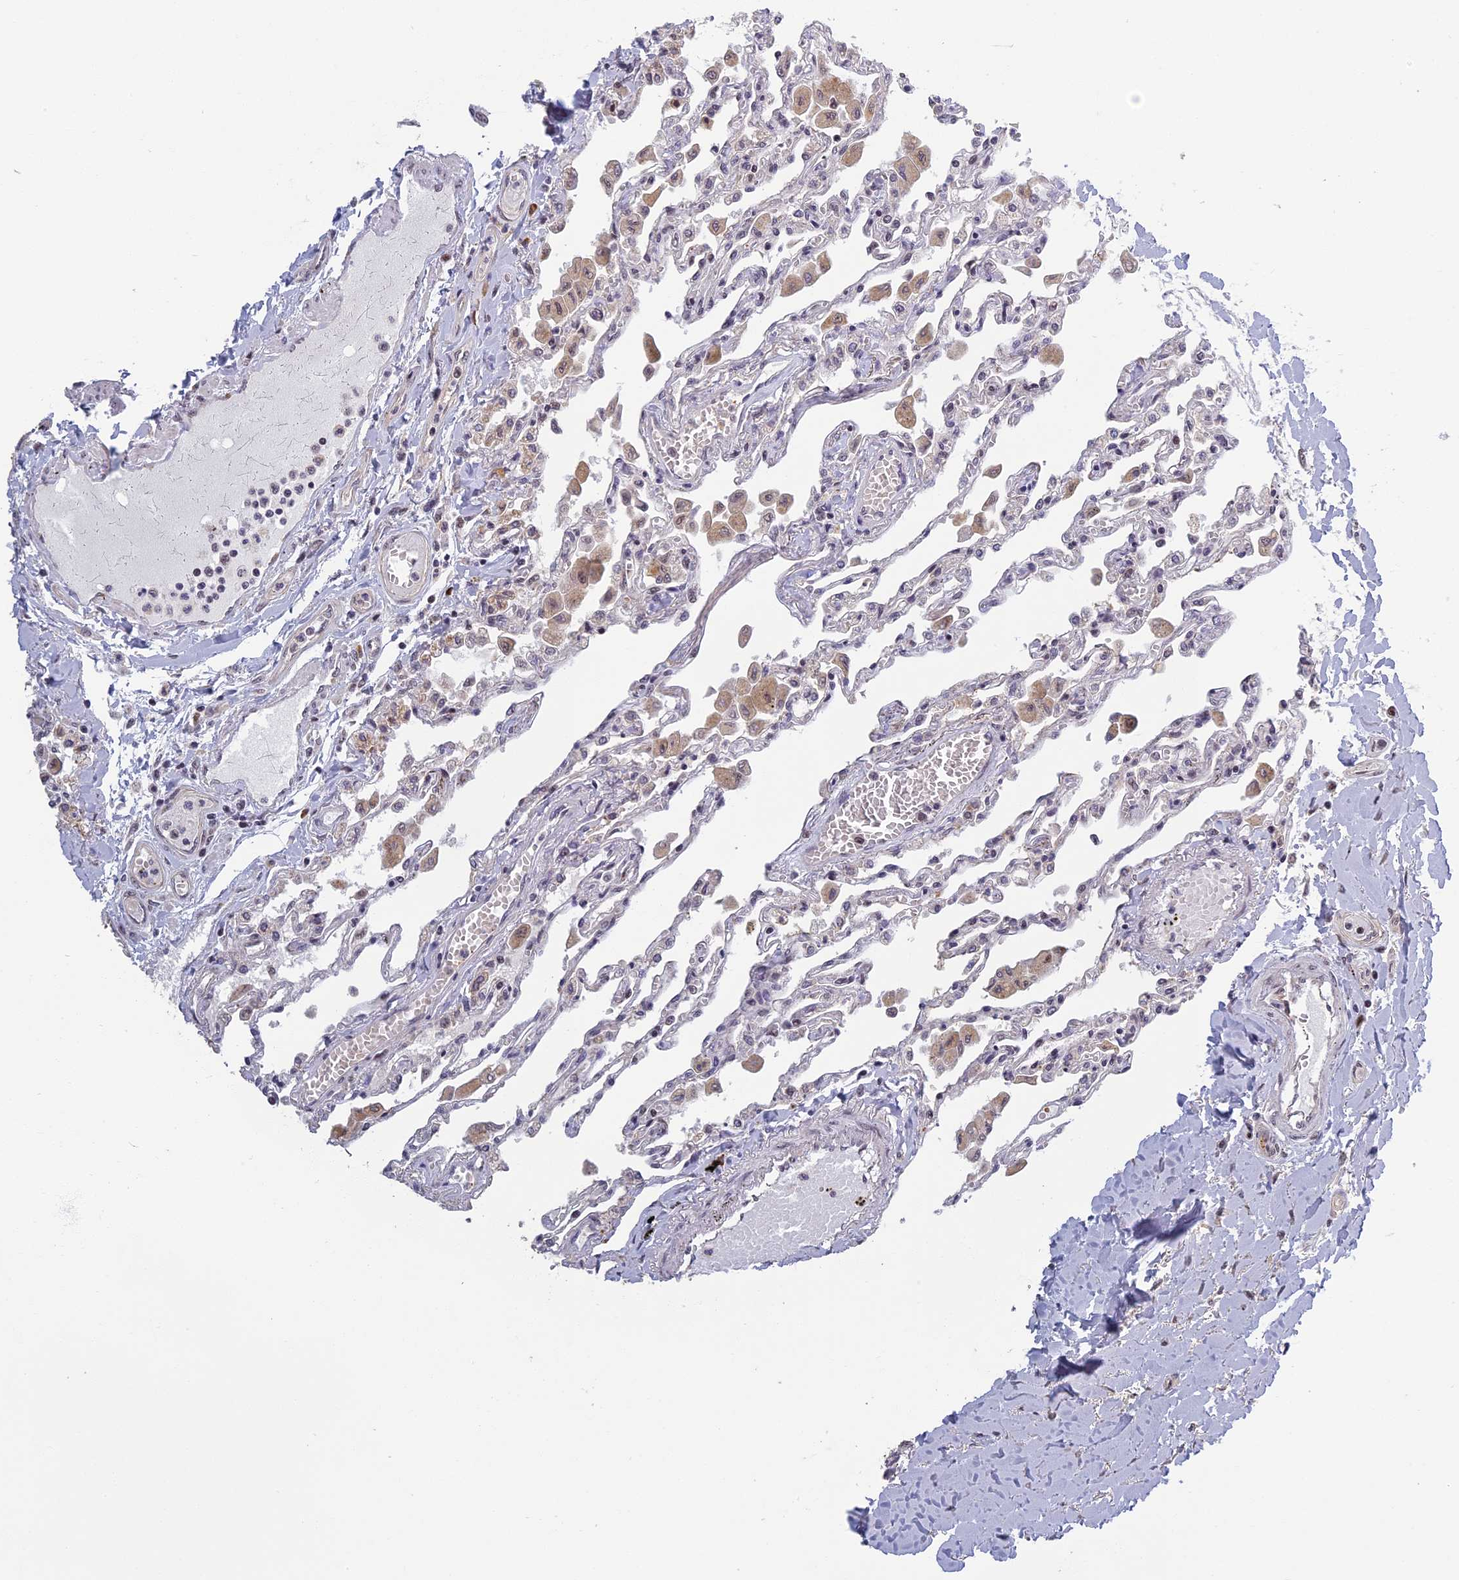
{"staining": {"intensity": "negative", "quantity": "none", "location": "none"}, "tissue": "lung", "cell_type": "Alveolar cells", "image_type": "normal", "snomed": [{"axis": "morphology", "description": "Normal tissue, NOS"}, {"axis": "topography", "description": "Bronchus"}, {"axis": "topography", "description": "Lung"}], "caption": "The immunohistochemistry histopathology image has no significant positivity in alveolar cells of lung.", "gene": "MORF4L1", "patient": {"sex": "female", "age": 49}}